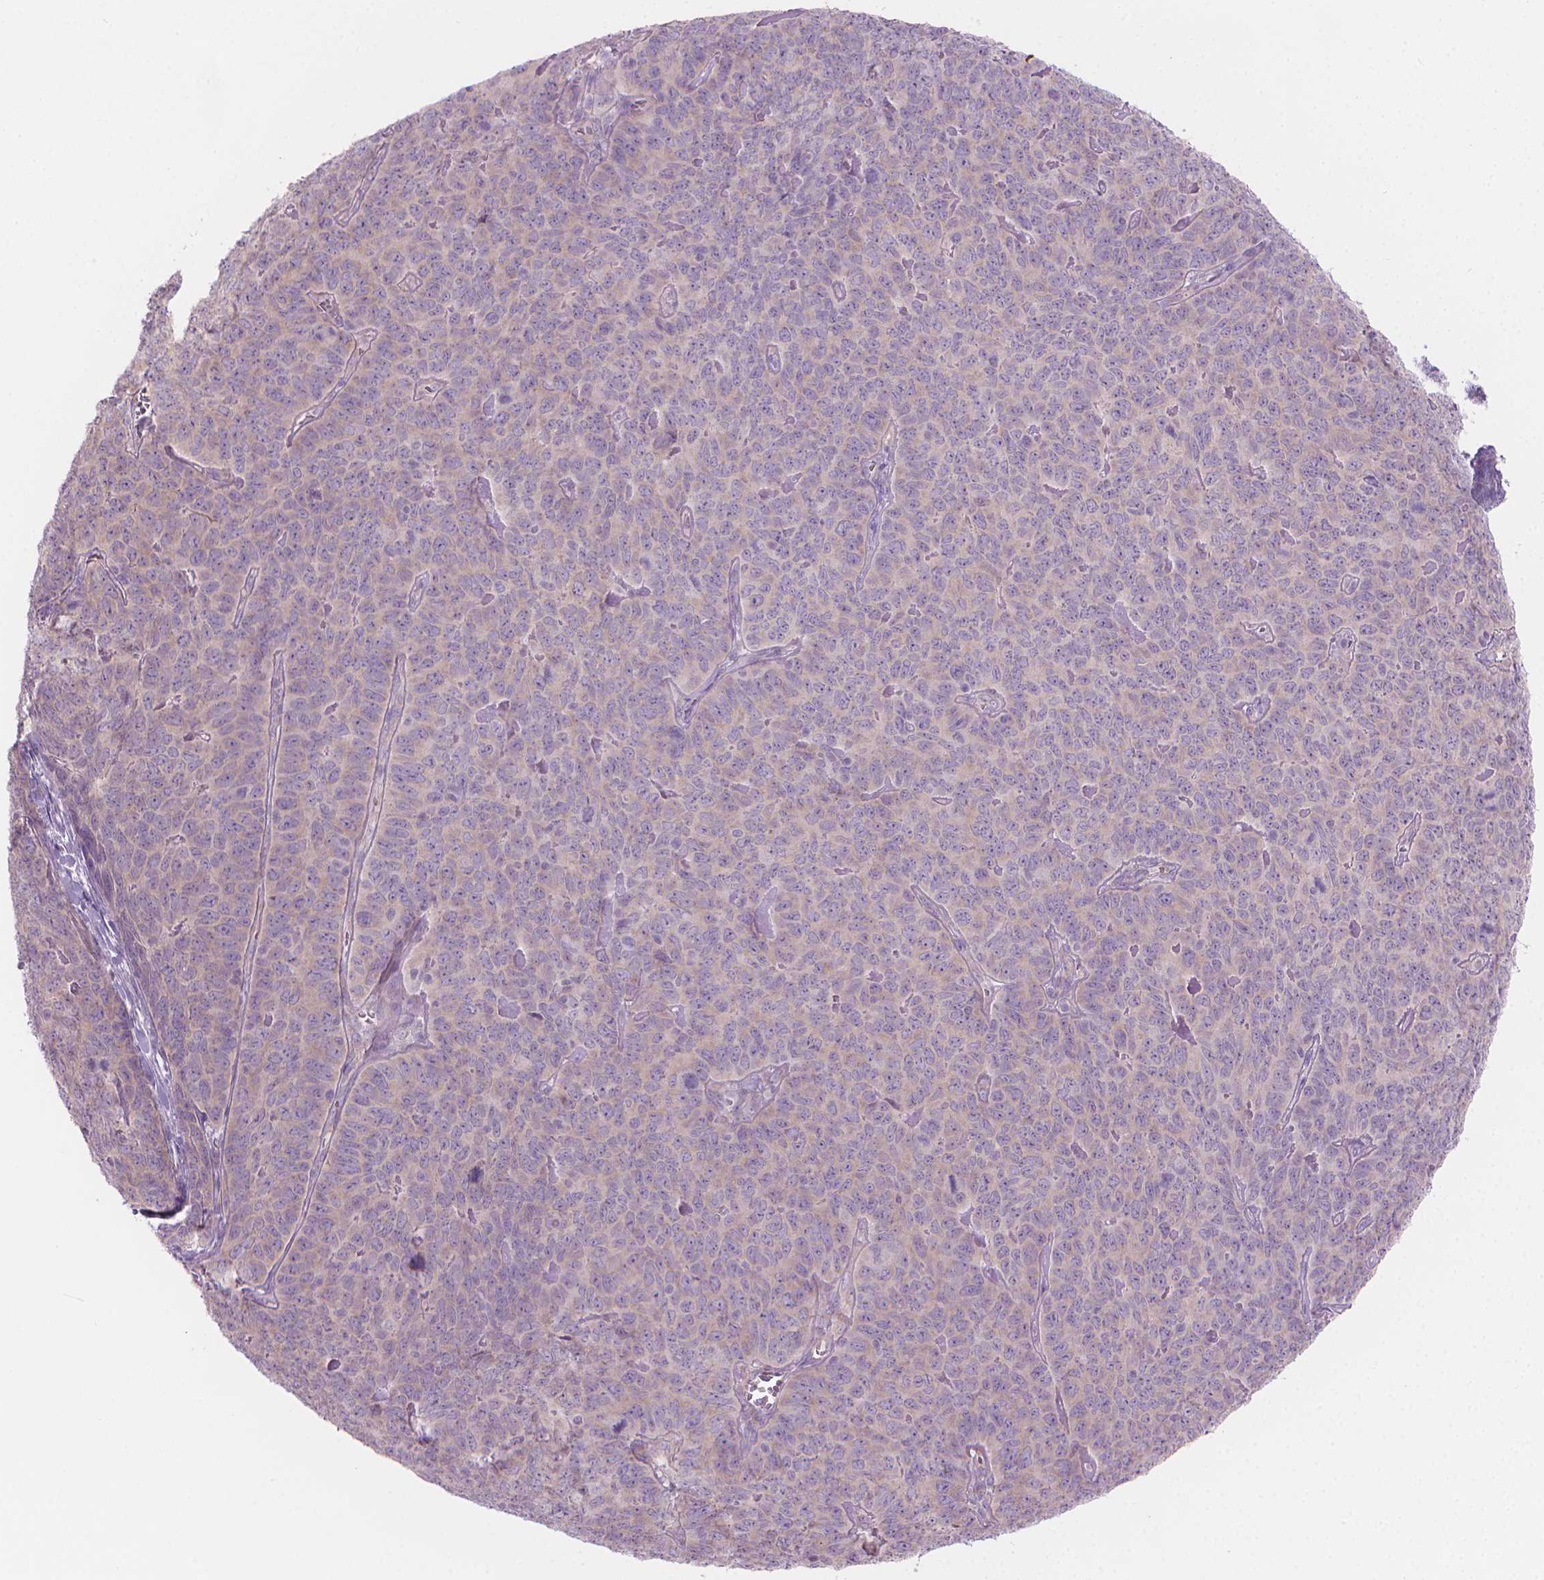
{"staining": {"intensity": "weak", "quantity": "<25%", "location": "cytoplasmic/membranous"}, "tissue": "skin cancer", "cell_type": "Tumor cells", "image_type": "cancer", "snomed": [{"axis": "morphology", "description": "Squamous cell carcinoma, NOS"}, {"axis": "topography", "description": "Skin"}, {"axis": "topography", "description": "Anal"}], "caption": "High power microscopy histopathology image of an immunohistochemistry photomicrograph of skin cancer (squamous cell carcinoma), revealing no significant staining in tumor cells.", "gene": "ENSG00000187186", "patient": {"sex": "female", "age": 51}}